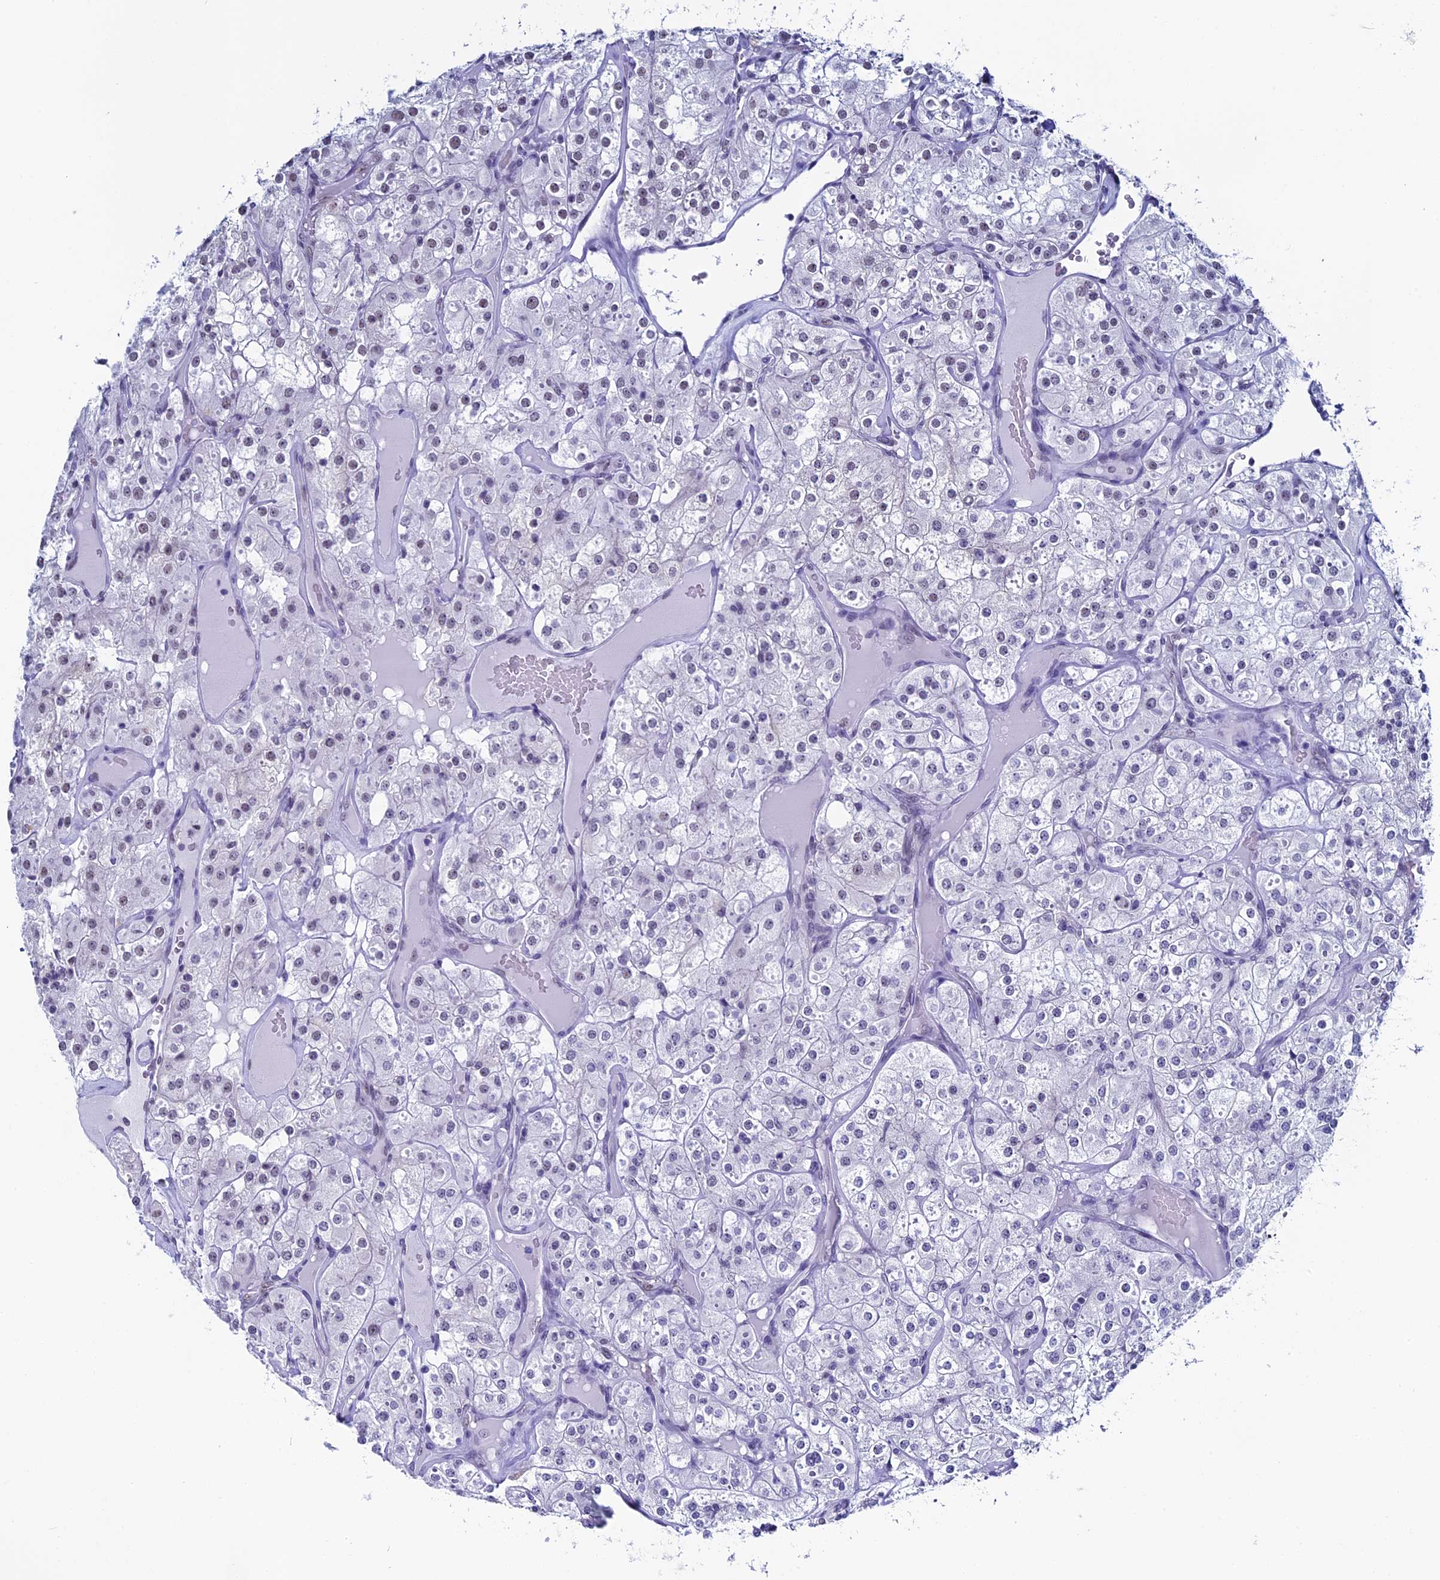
{"staining": {"intensity": "weak", "quantity": "<25%", "location": "nuclear"}, "tissue": "renal cancer", "cell_type": "Tumor cells", "image_type": "cancer", "snomed": [{"axis": "morphology", "description": "Adenocarcinoma, NOS"}, {"axis": "topography", "description": "Kidney"}], "caption": "An immunohistochemistry image of renal cancer (adenocarcinoma) is shown. There is no staining in tumor cells of renal cancer (adenocarcinoma). (DAB IHC, high magnification).", "gene": "CD2BP2", "patient": {"sex": "male", "age": 77}}